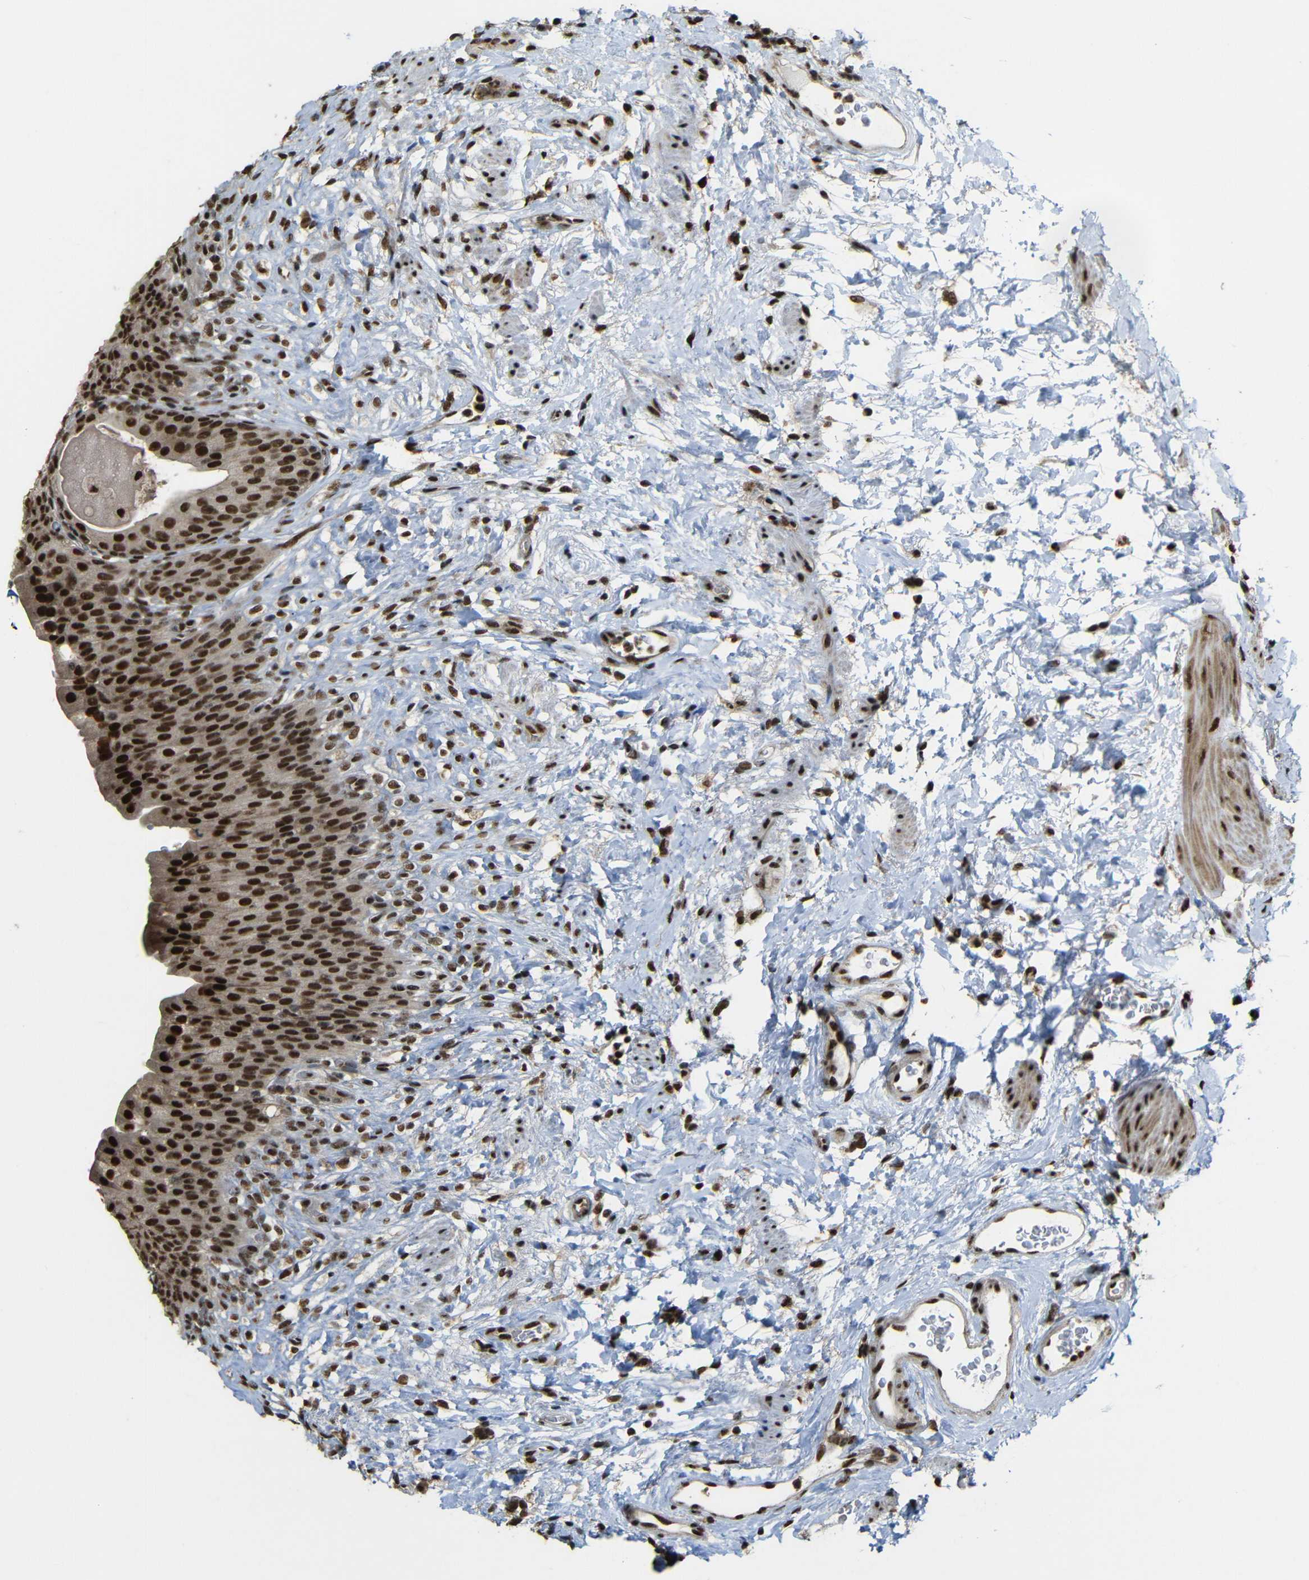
{"staining": {"intensity": "strong", "quantity": ">75%", "location": "cytoplasmic/membranous,nuclear"}, "tissue": "urinary bladder", "cell_type": "Urothelial cells", "image_type": "normal", "snomed": [{"axis": "morphology", "description": "Normal tissue, NOS"}, {"axis": "topography", "description": "Urinary bladder"}], "caption": "Benign urinary bladder exhibits strong cytoplasmic/membranous,nuclear positivity in about >75% of urothelial cells.", "gene": "TCF7L2", "patient": {"sex": "female", "age": 79}}